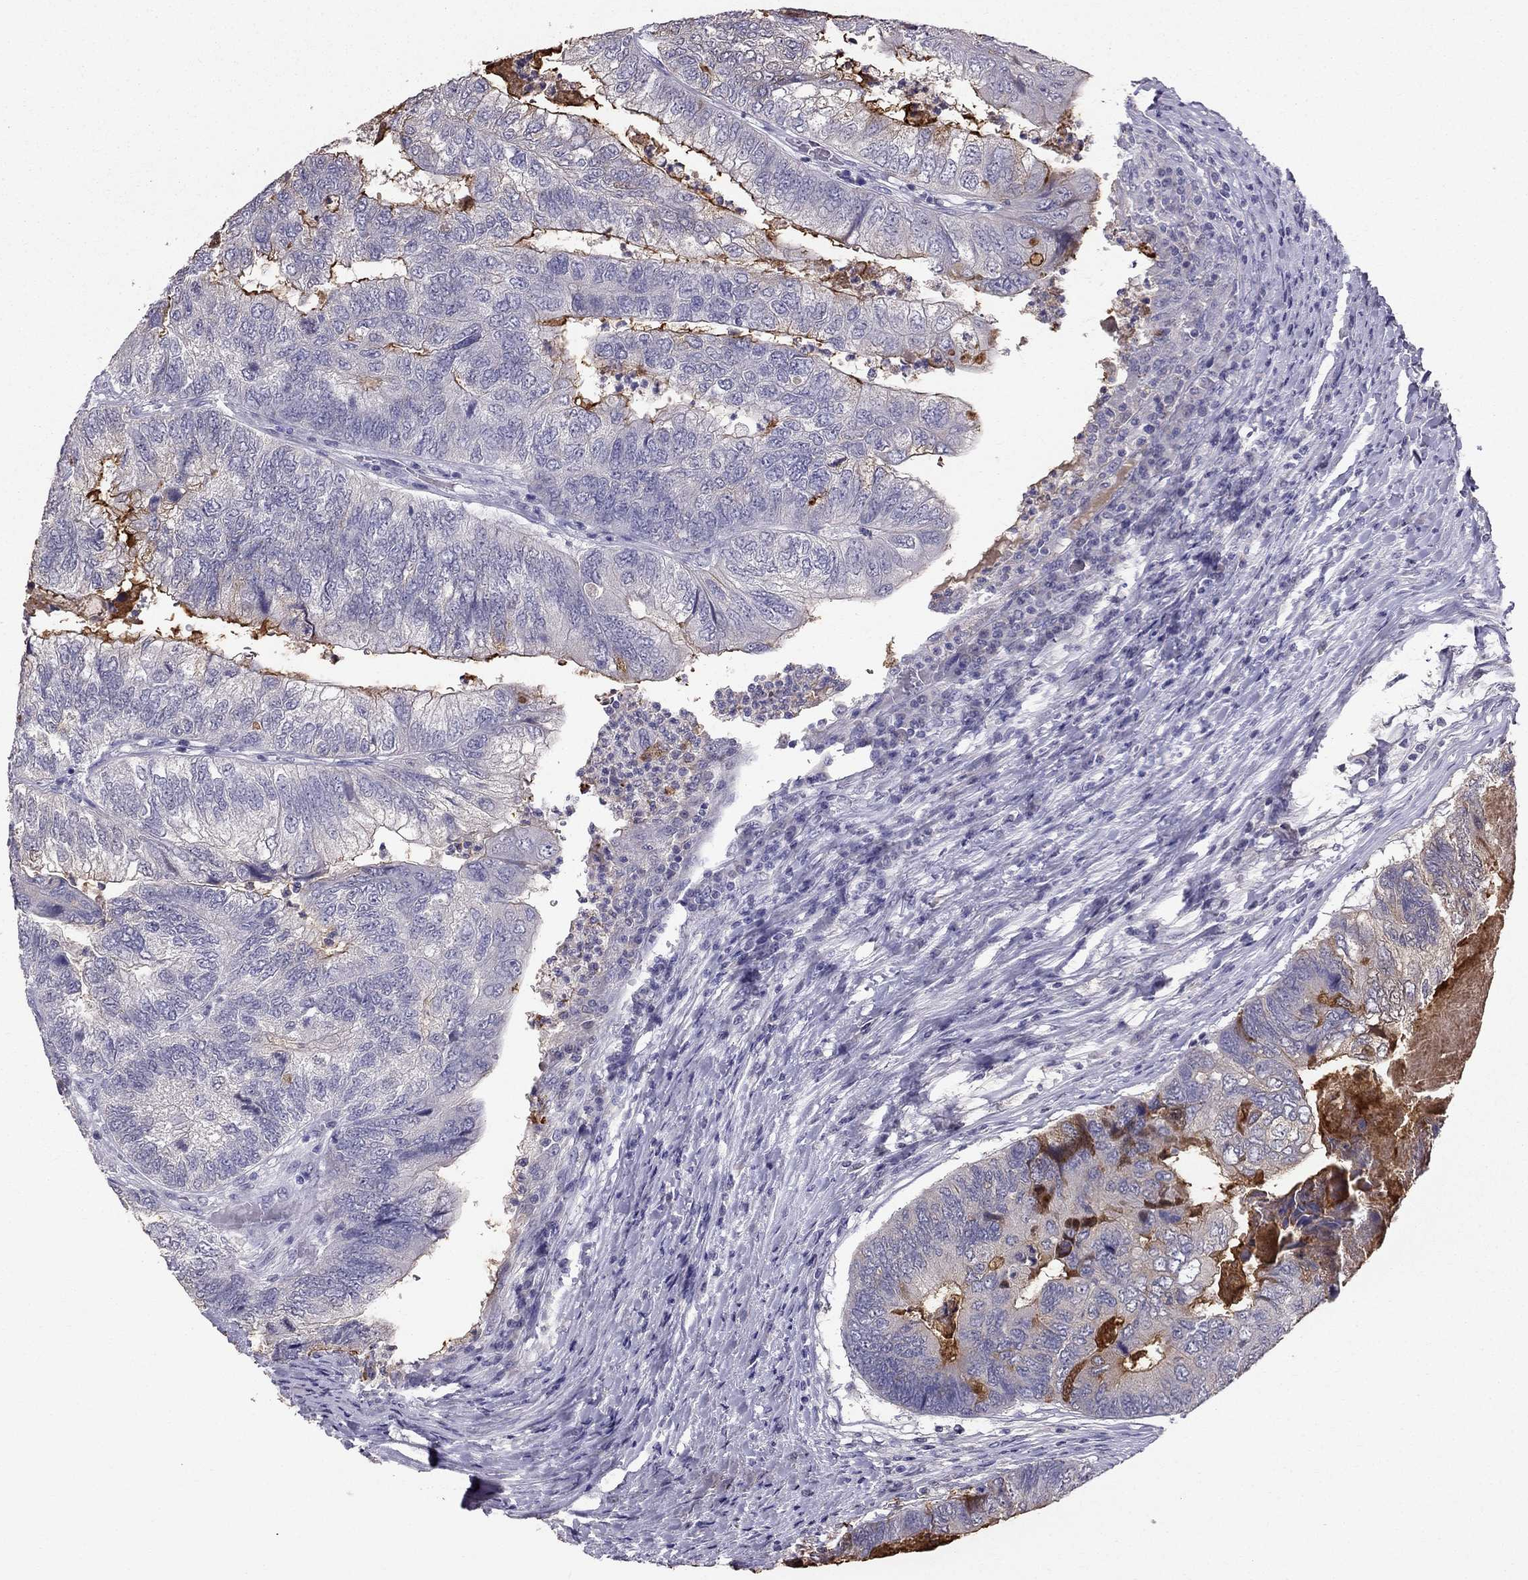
{"staining": {"intensity": "moderate", "quantity": "<25%", "location": "cytoplasmic/membranous"}, "tissue": "colorectal cancer", "cell_type": "Tumor cells", "image_type": "cancer", "snomed": [{"axis": "morphology", "description": "Adenocarcinoma, NOS"}, {"axis": "topography", "description": "Colon"}], "caption": "Colorectal adenocarcinoma stained with immunohistochemistry (IHC) displays moderate cytoplasmic/membranous positivity in approximately <25% of tumor cells. The staining was performed using DAB, with brown indicating positive protein expression. Nuclei are stained blue with hematoxylin.", "gene": "SCG5", "patient": {"sex": "female", "age": 67}}